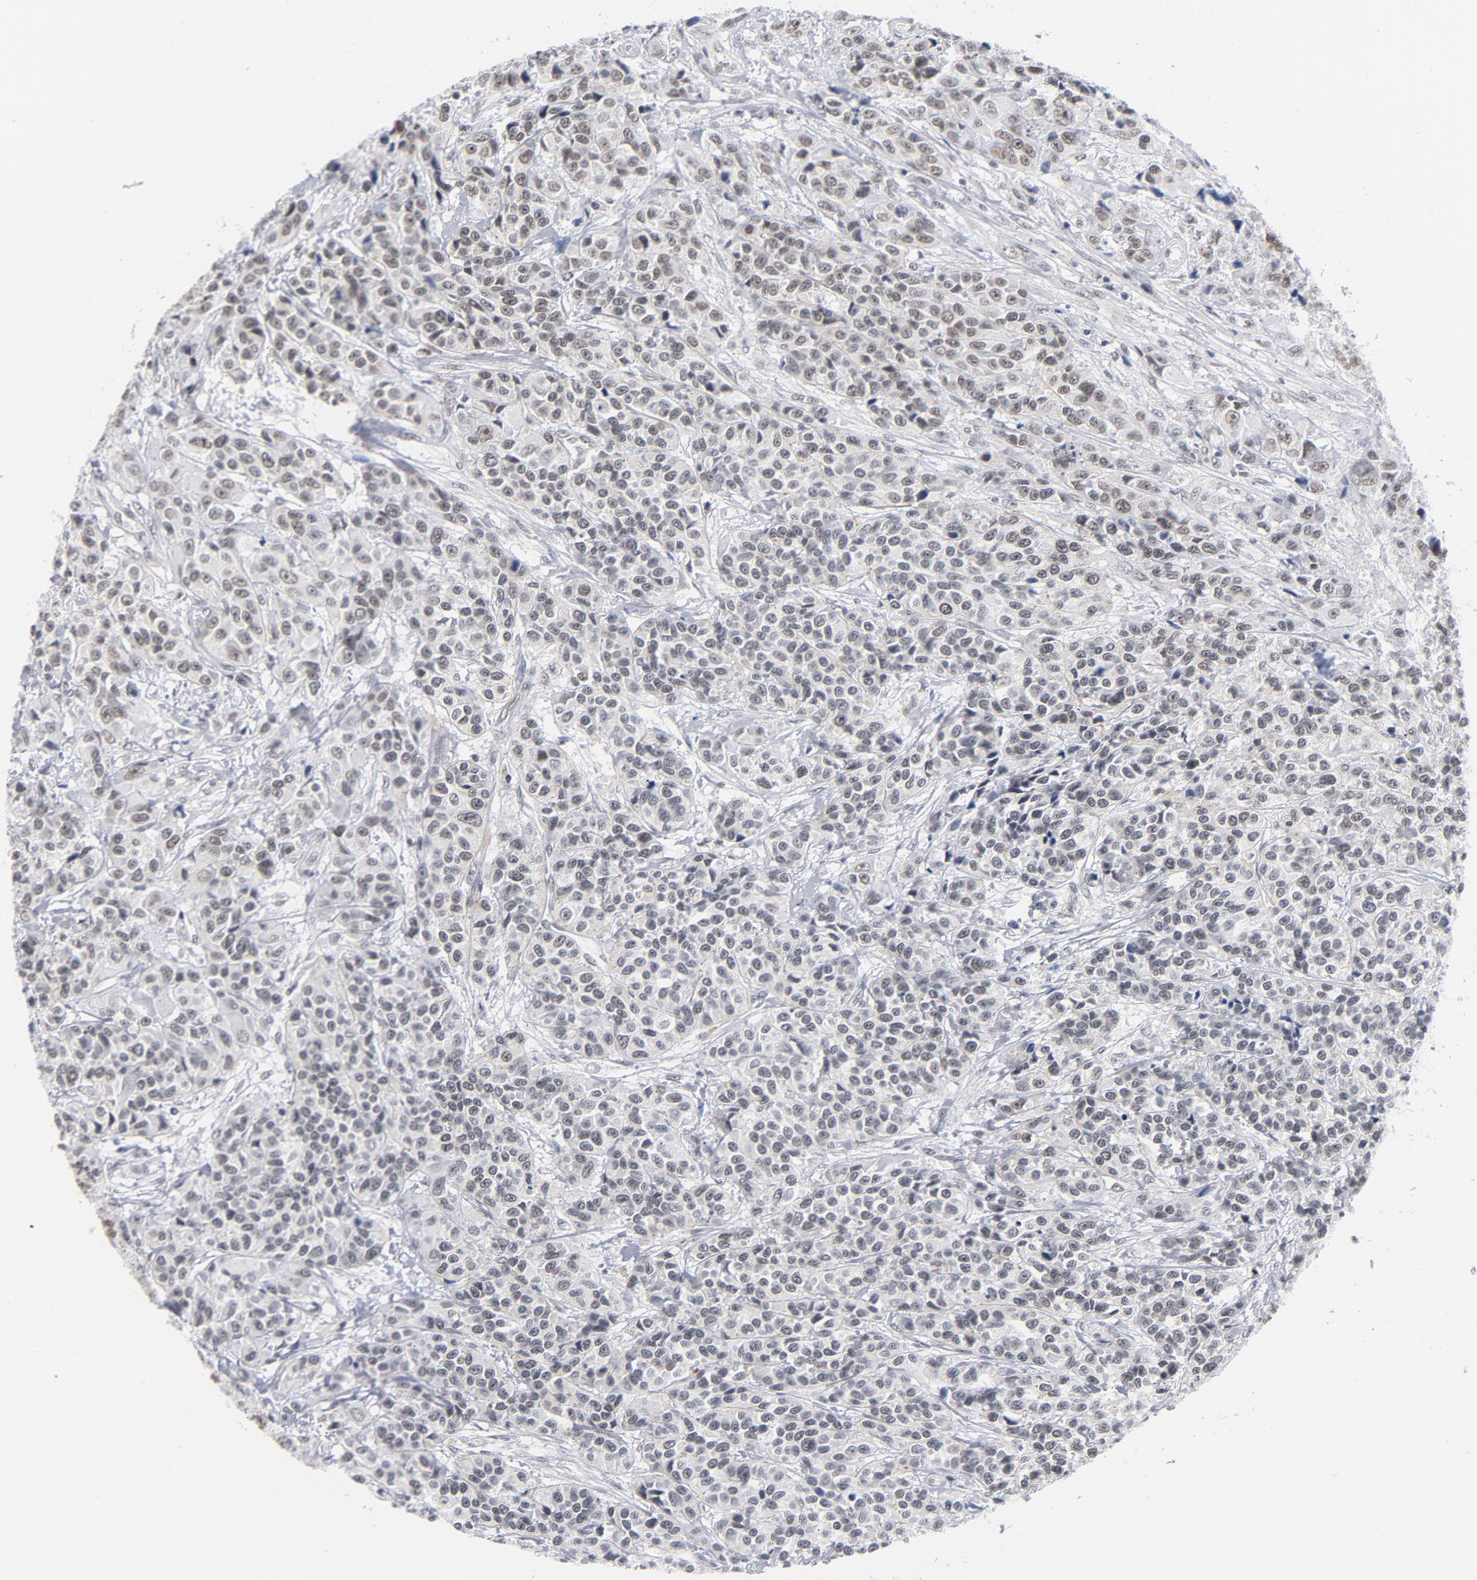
{"staining": {"intensity": "weak", "quantity": "25%-75%", "location": "nuclear"}, "tissue": "urothelial cancer", "cell_type": "Tumor cells", "image_type": "cancer", "snomed": [{"axis": "morphology", "description": "Urothelial carcinoma, High grade"}, {"axis": "topography", "description": "Urinary bladder"}], "caption": "Immunohistochemical staining of human urothelial cancer displays low levels of weak nuclear staining in about 25%-75% of tumor cells.", "gene": "BAP1", "patient": {"sex": "female", "age": 81}}